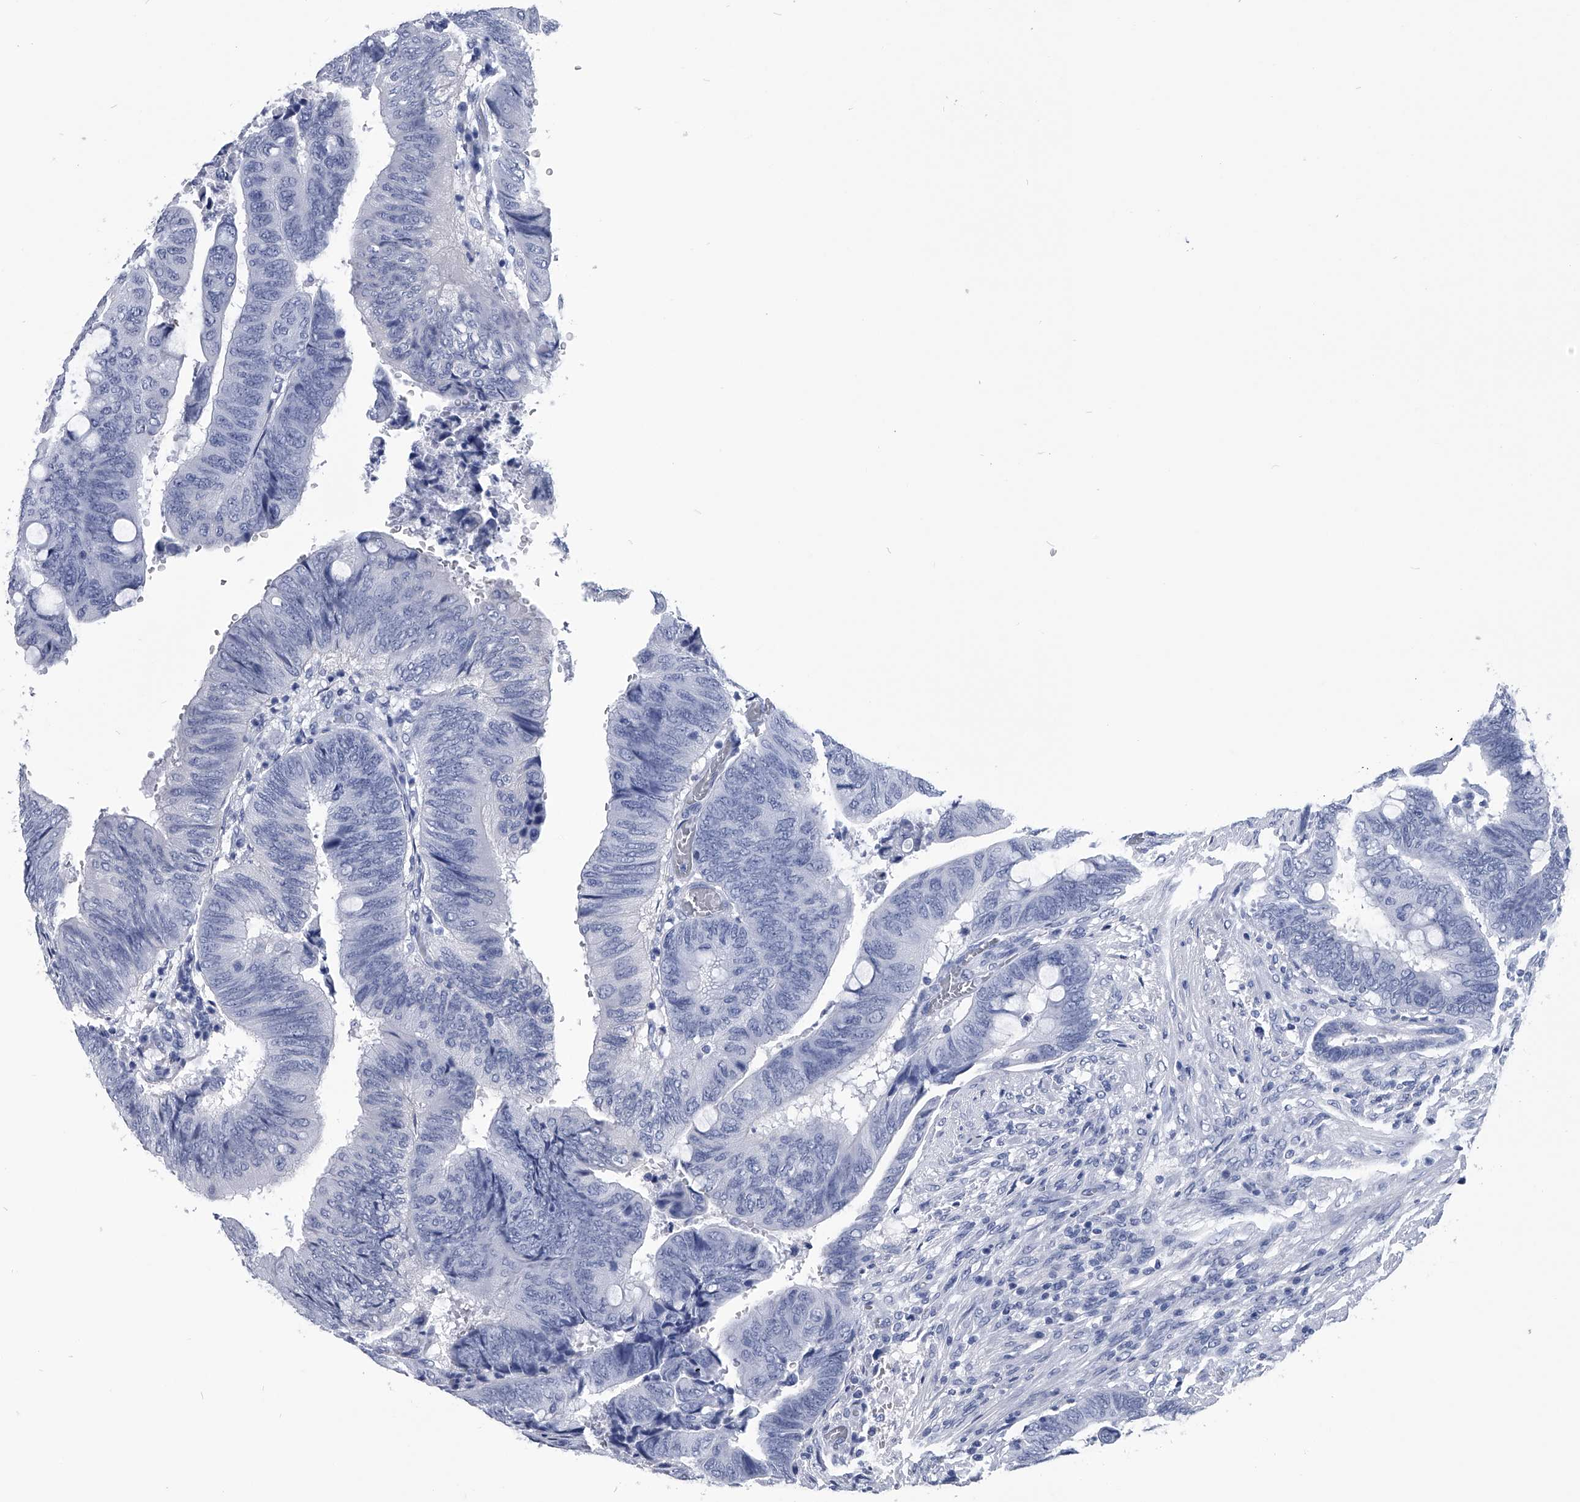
{"staining": {"intensity": "negative", "quantity": "none", "location": "none"}, "tissue": "colorectal cancer", "cell_type": "Tumor cells", "image_type": "cancer", "snomed": [{"axis": "morphology", "description": "Normal tissue, NOS"}, {"axis": "morphology", "description": "Adenocarcinoma, NOS"}, {"axis": "topography", "description": "Rectum"}, {"axis": "topography", "description": "Peripheral nerve tissue"}], "caption": "Immunohistochemistry (IHC) micrograph of colorectal cancer stained for a protein (brown), which displays no expression in tumor cells. (Brightfield microscopy of DAB immunohistochemistry at high magnification).", "gene": "PDXK", "patient": {"sex": "male", "age": 92}}